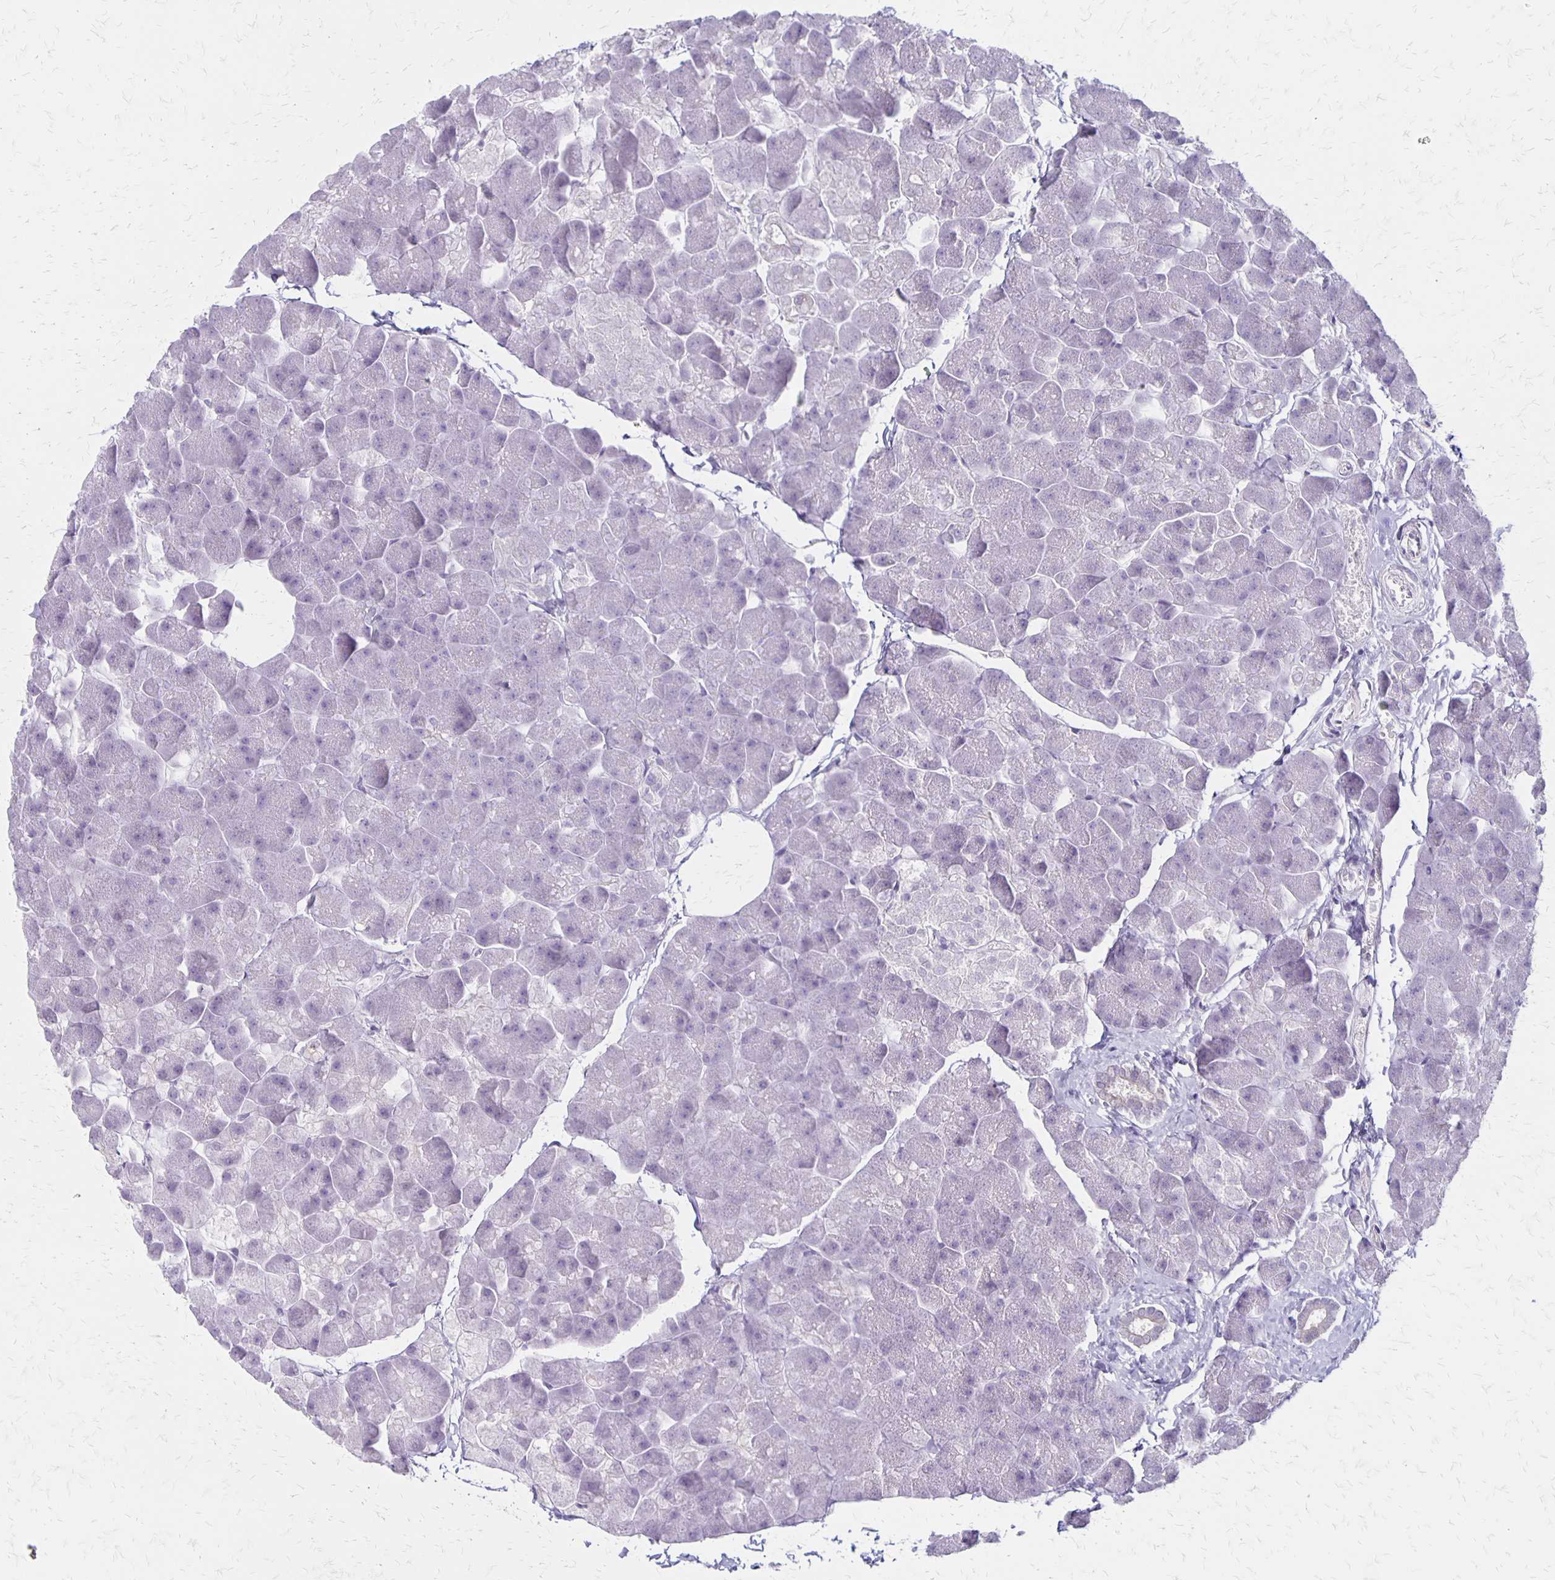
{"staining": {"intensity": "negative", "quantity": "none", "location": "none"}, "tissue": "pancreas", "cell_type": "Exocrine glandular cells", "image_type": "normal", "snomed": [{"axis": "morphology", "description": "Normal tissue, NOS"}, {"axis": "topography", "description": "Pancreas"}], "caption": "Immunohistochemistry (IHC) photomicrograph of normal pancreas: pancreas stained with DAB (3,3'-diaminobenzidine) demonstrates no significant protein staining in exocrine glandular cells.", "gene": "HOMER1", "patient": {"sex": "male", "age": 35}}